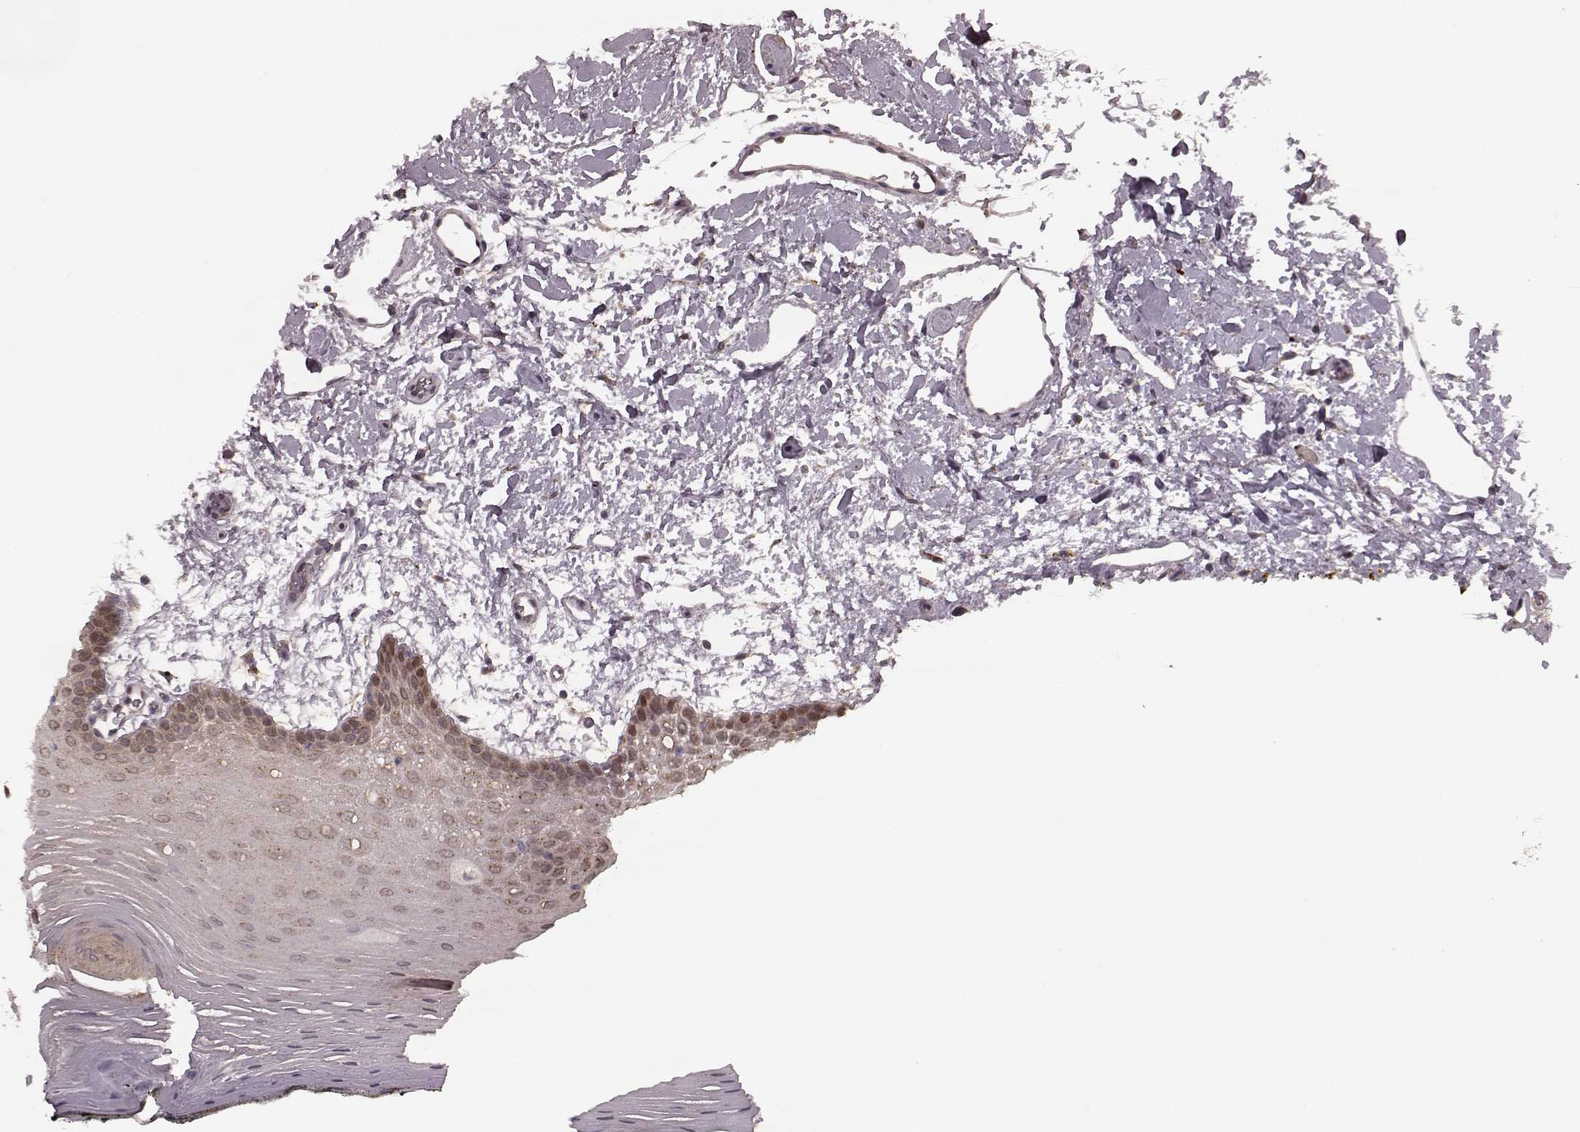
{"staining": {"intensity": "weak", "quantity": "25%-75%", "location": "cytoplasmic/membranous,nuclear"}, "tissue": "oral mucosa", "cell_type": "Squamous epithelial cells", "image_type": "normal", "snomed": [{"axis": "morphology", "description": "Normal tissue, NOS"}, {"axis": "topography", "description": "Oral tissue"}, {"axis": "topography", "description": "Head-Neck"}], "caption": "Weak cytoplasmic/membranous,nuclear staining for a protein is seen in approximately 25%-75% of squamous epithelial cells of normal oral mucosa using immunohistochemistry (IHC).", "gene": "GSS", "patient": {"sex": "male", "age": 65}}